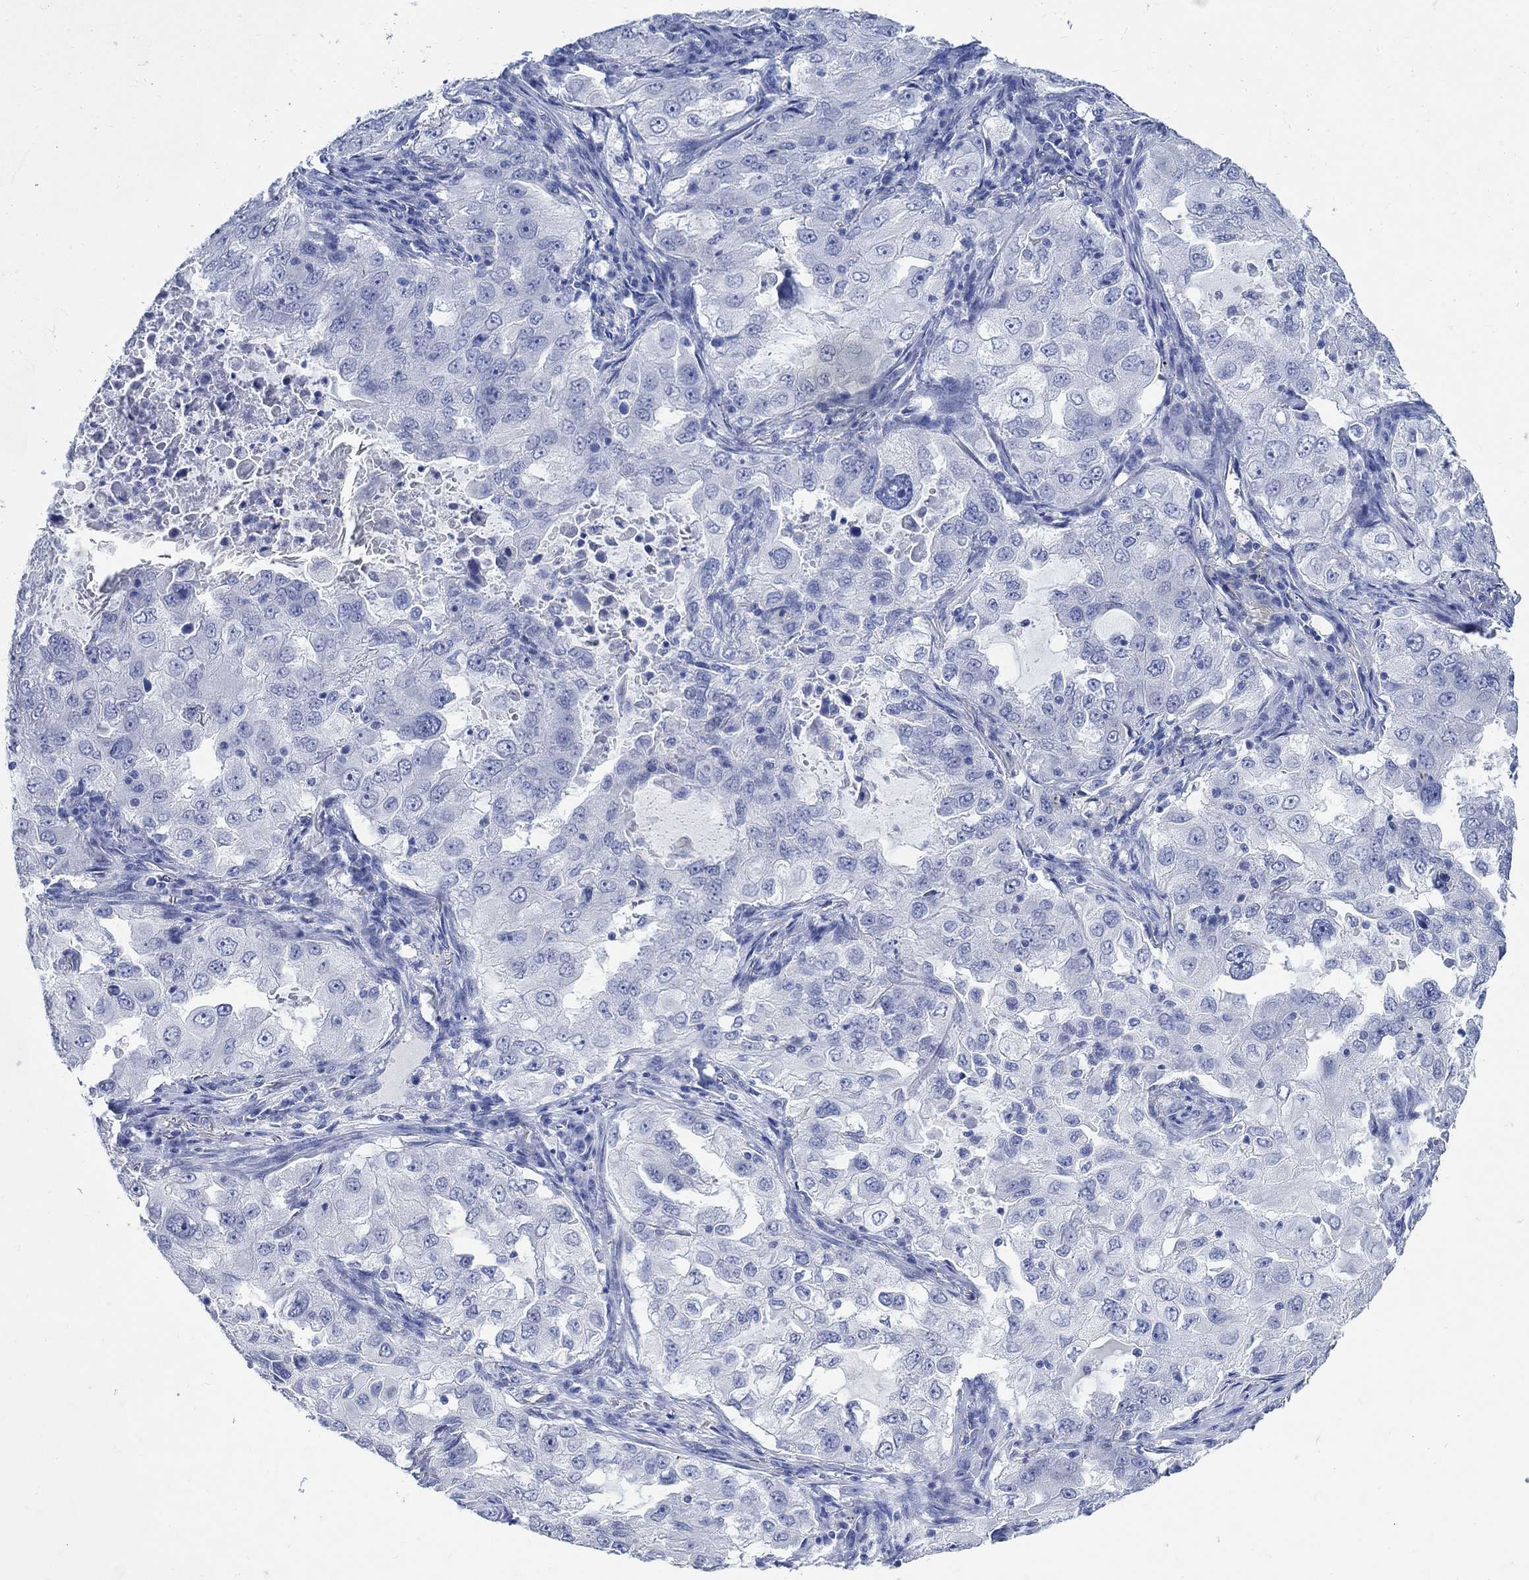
{"staining": {"intensity": "negative", "quantity": "none", "location": "none"}, "tissue": "lung cancer", "cell_type": "Tumor cells", "image_type": "cancer", "snomed": [{"axis": "morphology", "description": "Adenocarcinoma, NOS"}, {"axis": "topography", "description": "Lung"}], "caption": "Human lung cancer (adenocarcinoma) stained for a protein using IHC demonstrates no positivity in tumor cells.", "gene": "CAMK2N1", "patient": {"sex": "female", "age": 61}}